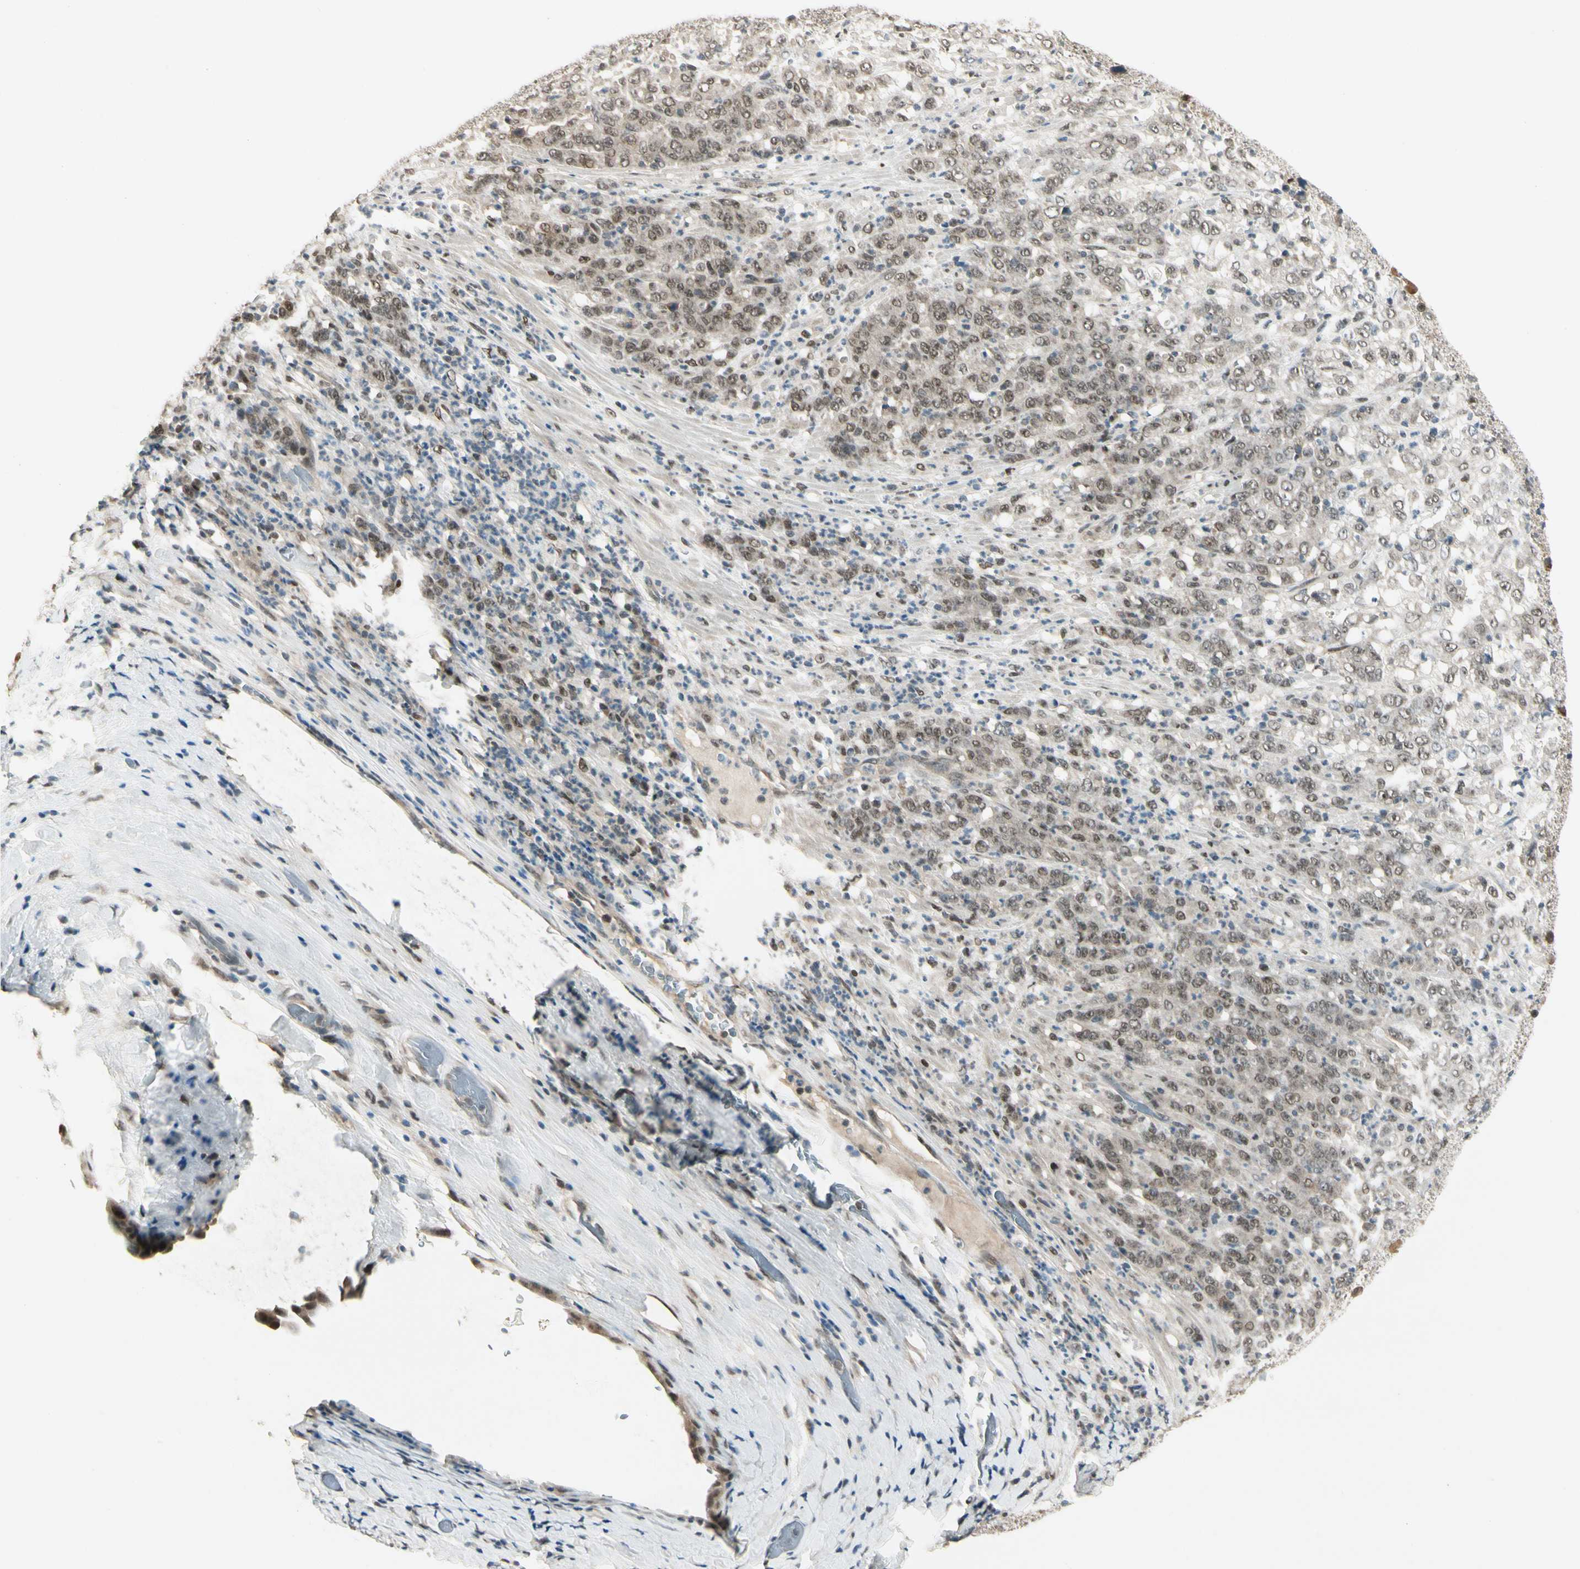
{"staining": {"intensity": "moderate", "quantity": ">75%", "location": "nuclear"}, "tissue": "stomach cancer", "cell_type": "Tumor cells", "image_type": "cancer", "snomed": [{"axis": "morphology", "description": "Adenocarcinoma, NOS"}, {"axis": "topography", "description": "Stomach, lower"}], "caption": "Stomach adenocarcinoma tissue shows moderate nuclear expression in approximately >75% of tumor cells (DAB (3,3'-diaminobenzidine) IHC with brightfield microscopy, high magnification).", "gene": "GTF3A", "patient": {"sex": "female", "age": 71}}